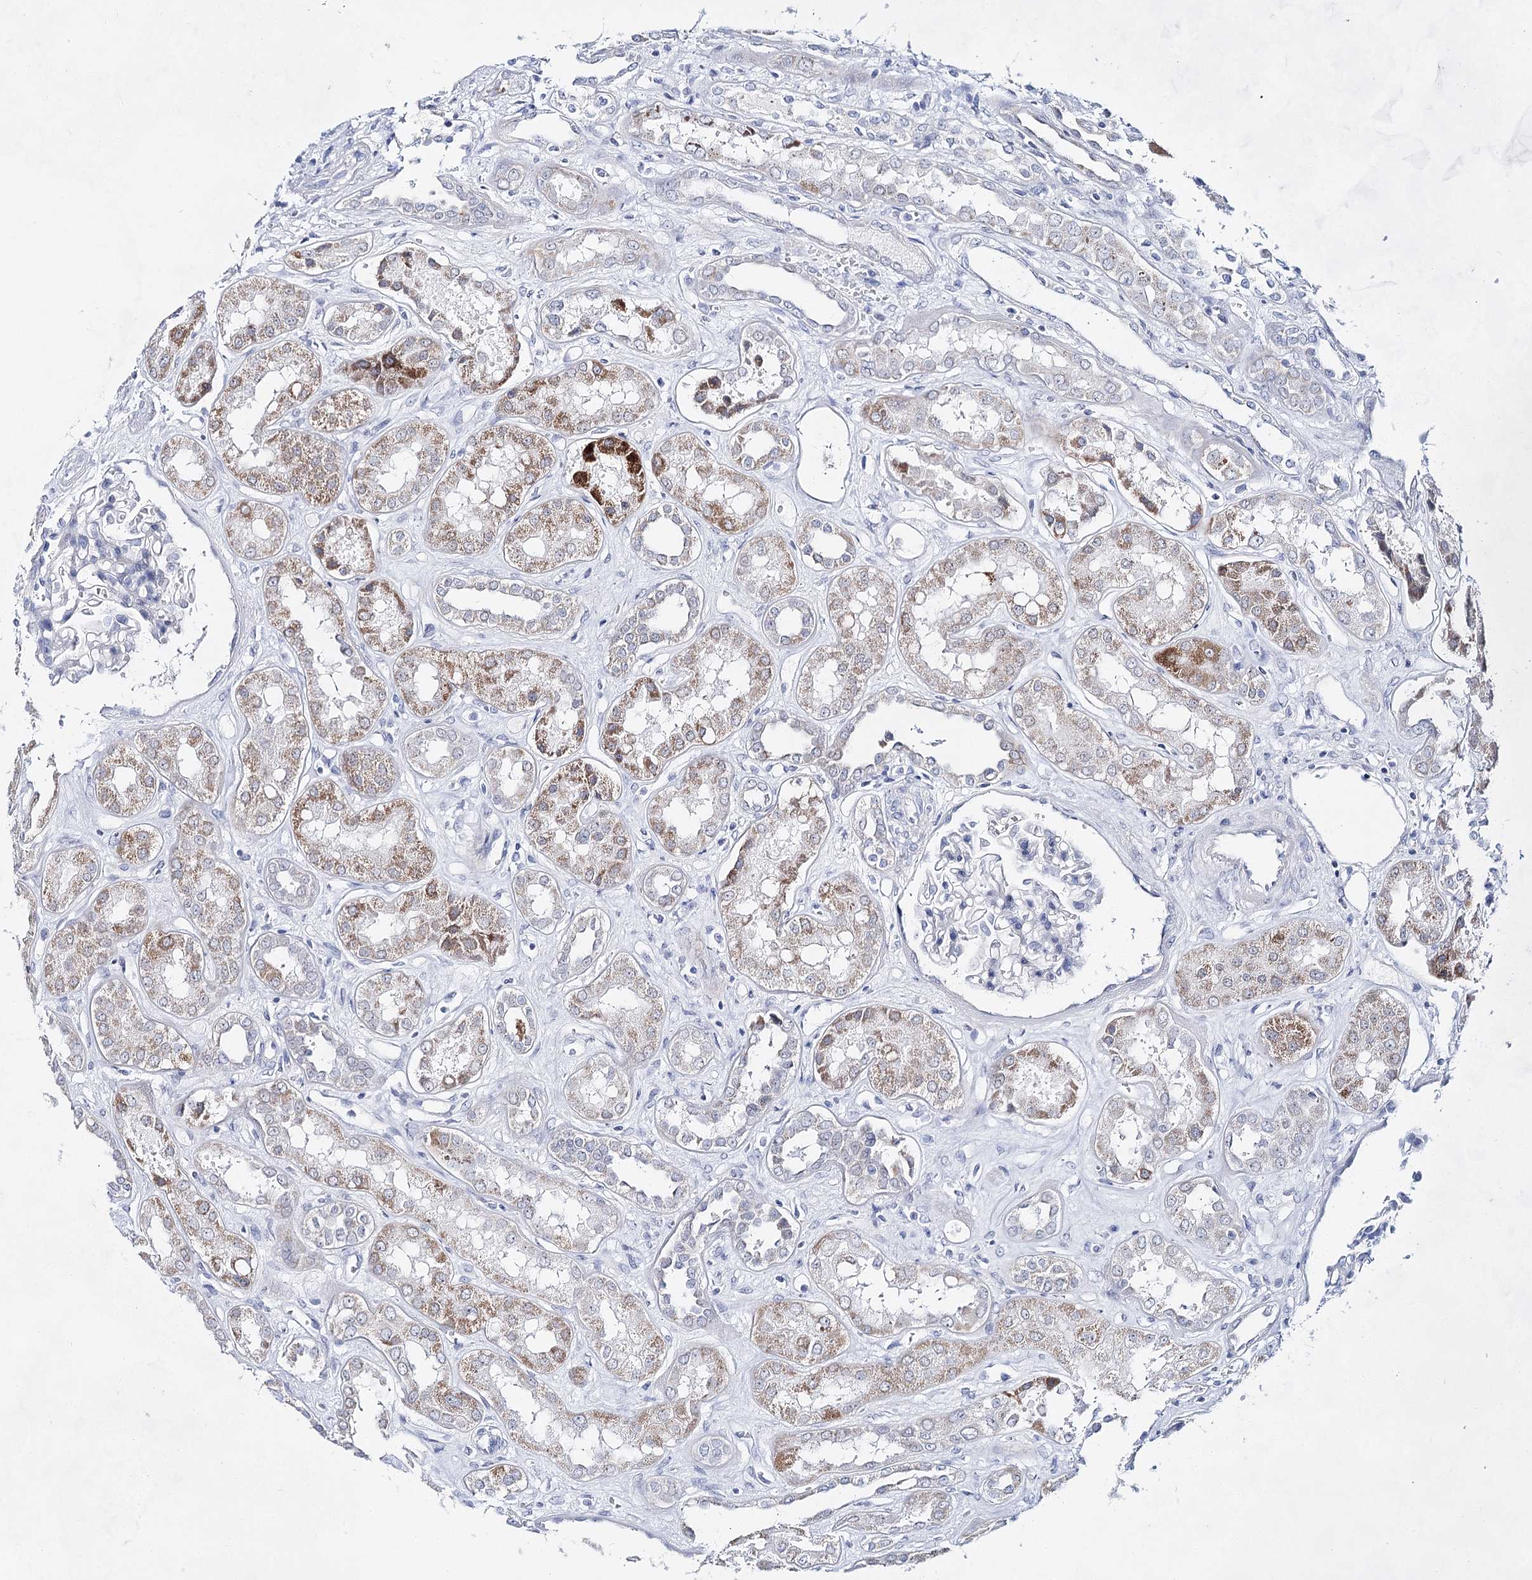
{"staining": {"intensity": "negative", "quantity": "none", "location": "none"}, "tissue": "kidney", "cell_type": "Cells in glomeruli", "image_type": "normal", "snomed": [{"axis": "morphology", "description": "Normal tissue, NOS"}, {"axis": "topography", "description": "Kidney"}], "caption": "Immunohistochemical staining of benign kidney exhibits no significant expression in cells in glomeruli. (DAB (3,3'-diaminobenzidine) IHC, high magnification).", "gene": "BPHL", "patient": {"sex": "male", "age": 59}}